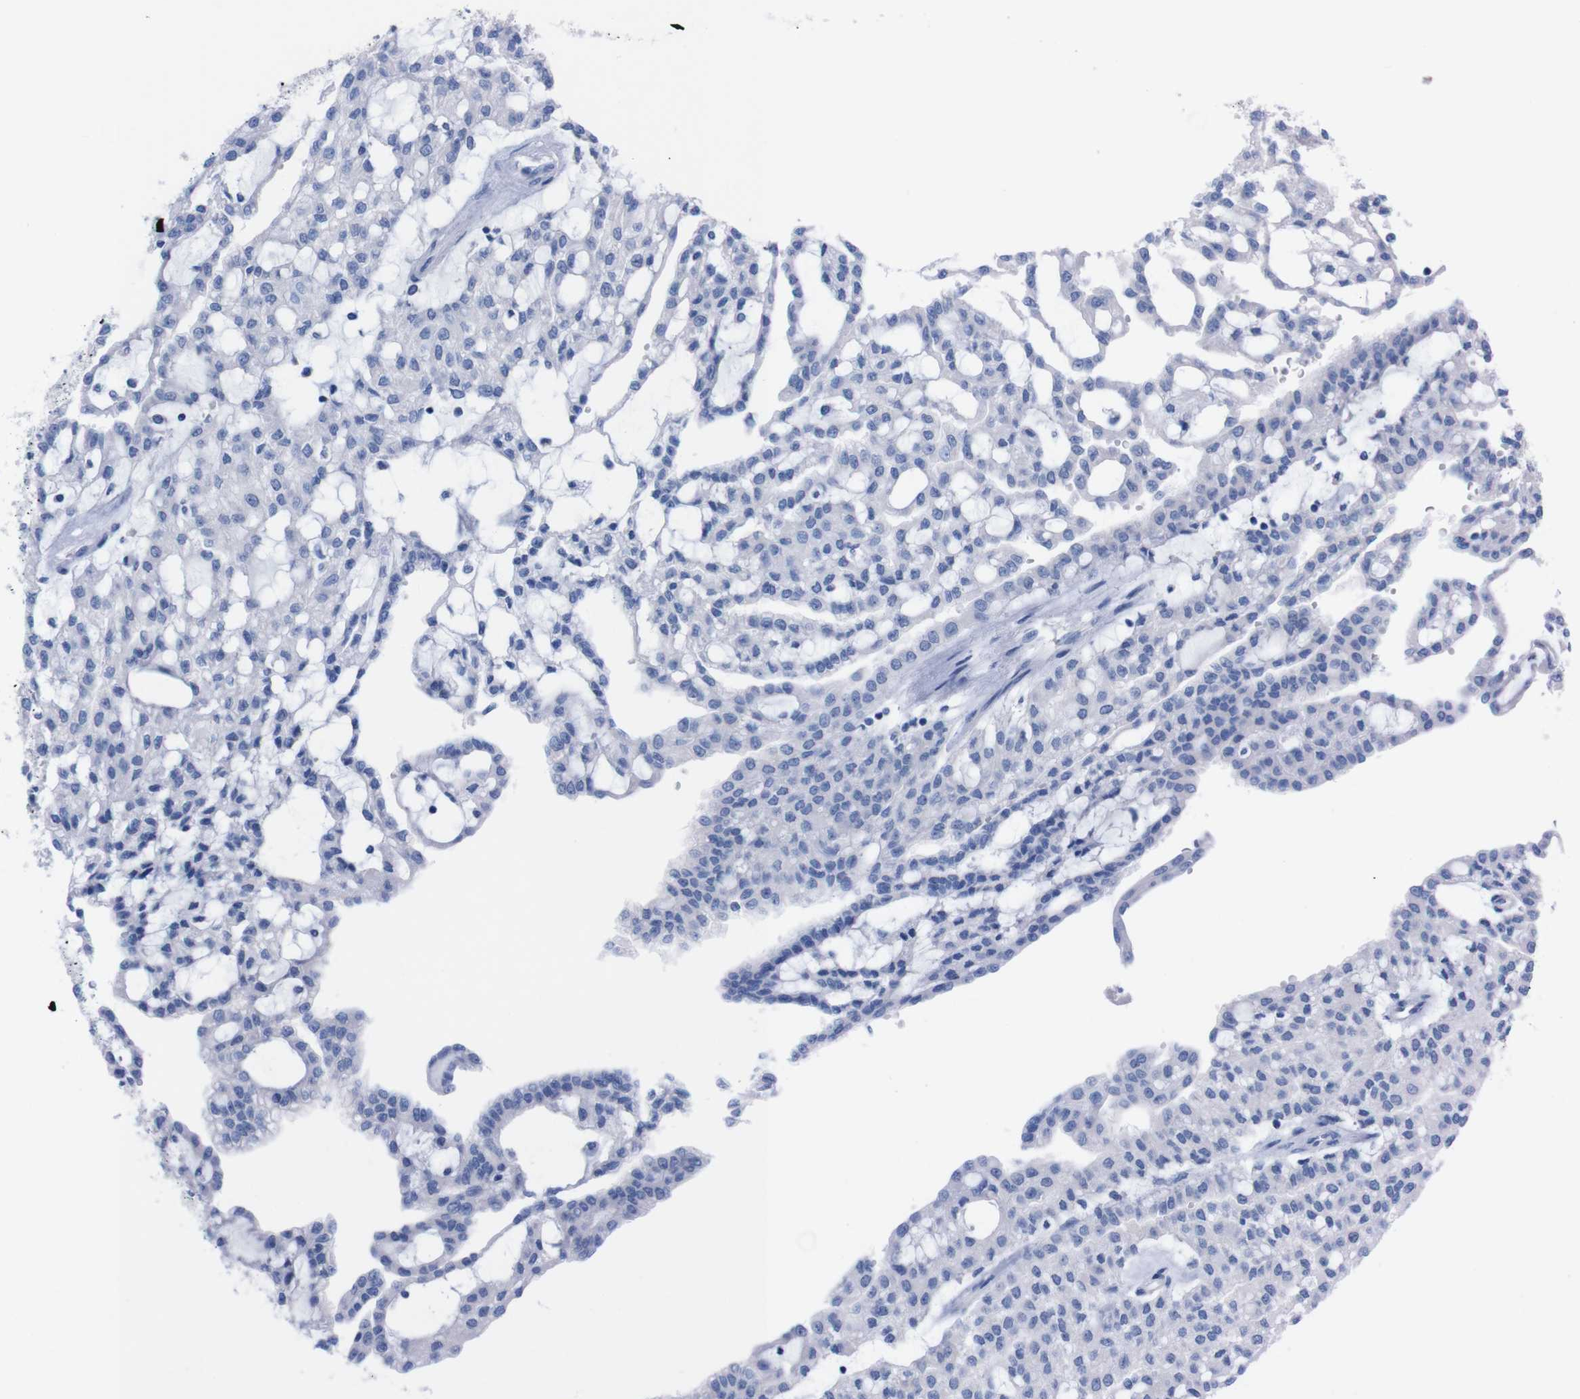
{"staining": {"intensity": "negative", "quantity": "none", "location": "none"}, "tissue": "renal cancer", "cell_type": "Tumor cells", "image_type": "cancer", "snomed": [{"axis": "morphology", "description": "Adenocarcinoma, NOS"}, {"axis": "topography", "description": "Kidney"}], "caption": "DAB (3,3'-diaminobenzidine) immunohistochemical staining of renal adenocarcinoma displays no significant expression in tumor cells.", "gene": "TMEM243", "patient": {"sex": "male", "age": 63}}